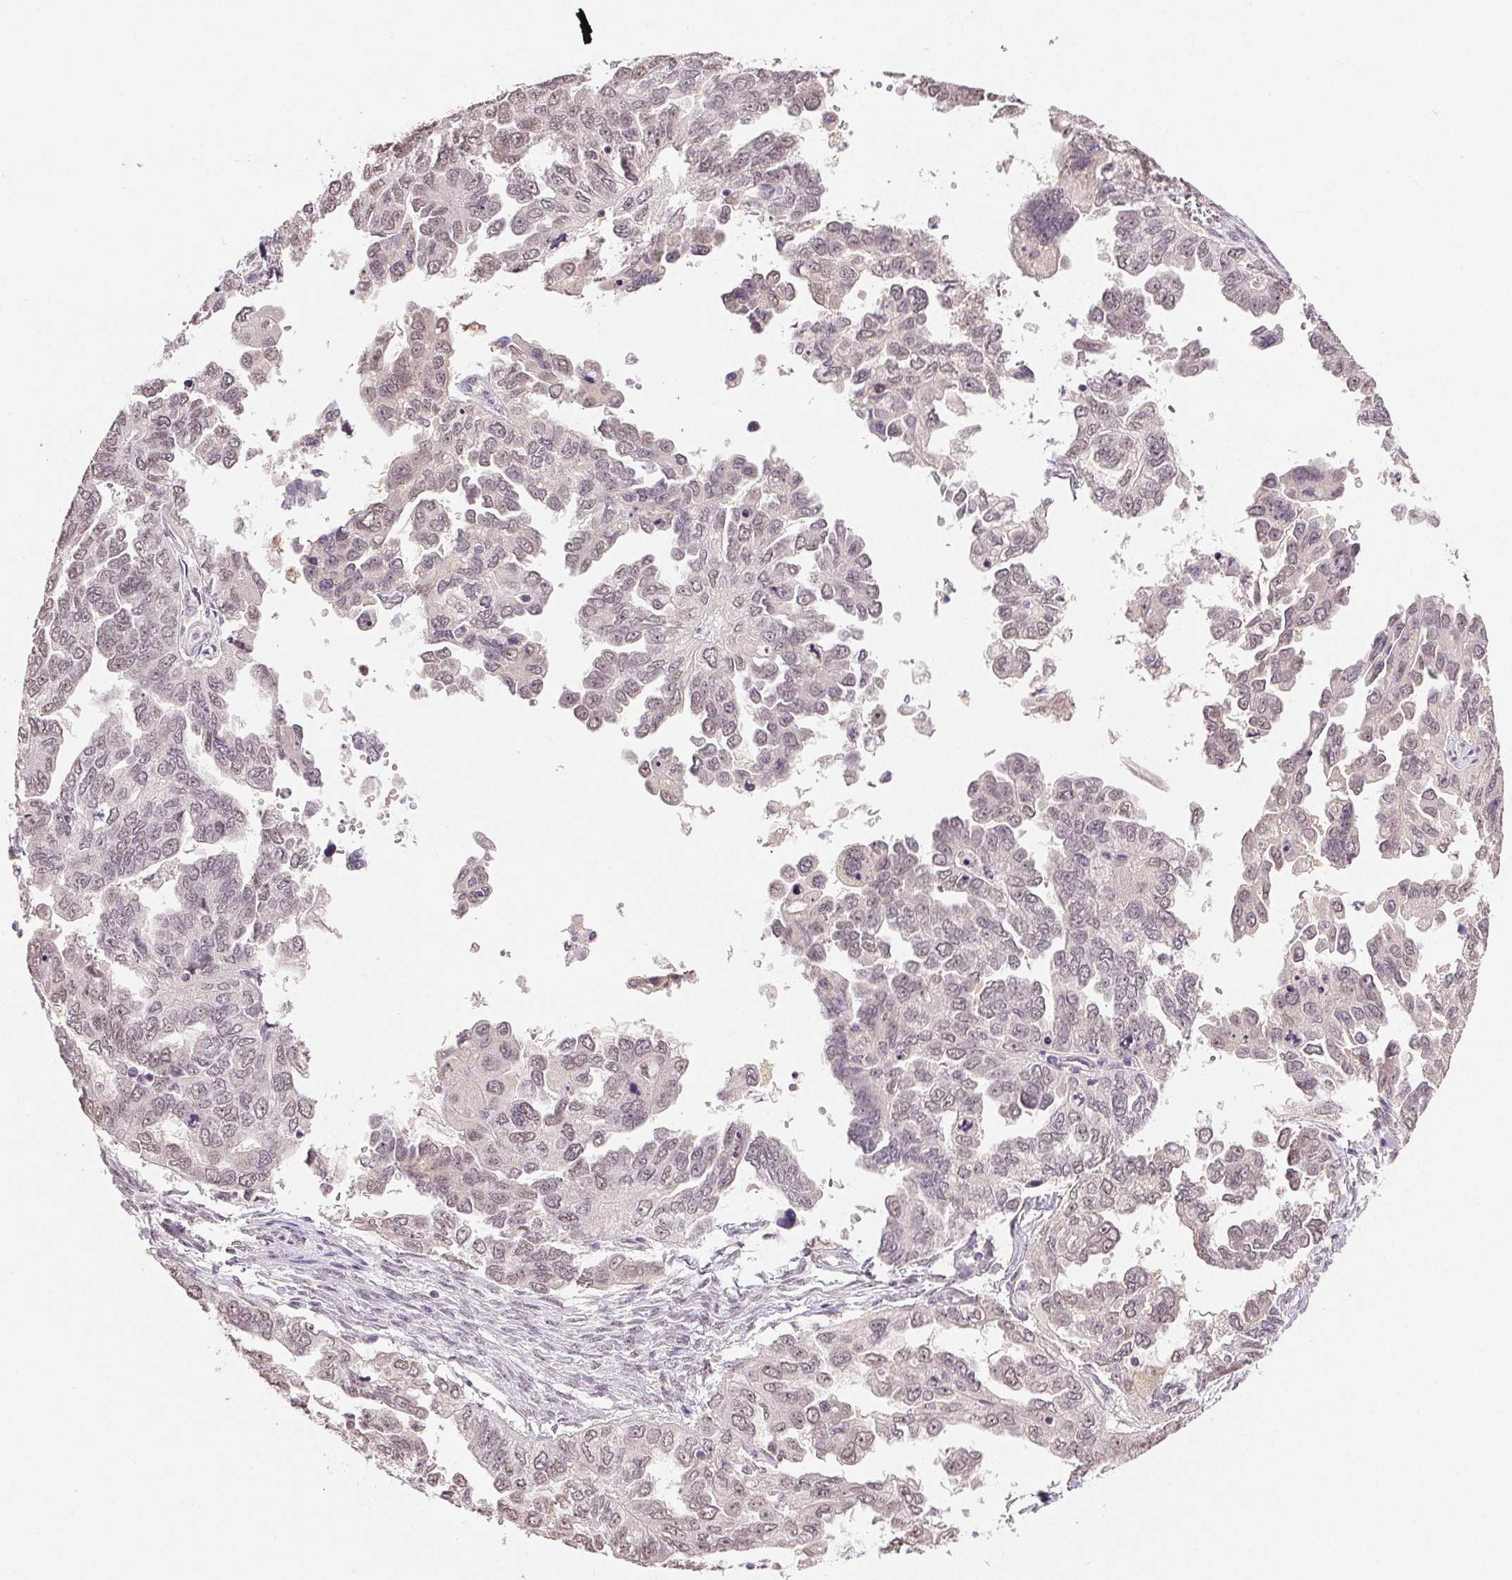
{"staining": {"intensity": "weak", "quantity": "<25%", "location": "nuclear"}, "tissue": "ovarian cancer", "cell_type": "Tumor cells", "image_type": "cancer", "snomed": [{"axis": "morphology", "description": "Cystadenocarcinoma, serous, NOS"}, {"axis": "topography", "description": "Ovary"}], "caption": "A high-resolution image shows immunohistochemistry (IHC) staining of ovarian serous cystadenocarcinoma, which reveals no significant positivity in tumor cells.", "gene": "PLCB1", "patient": {"sex": "female", "age": 53}}